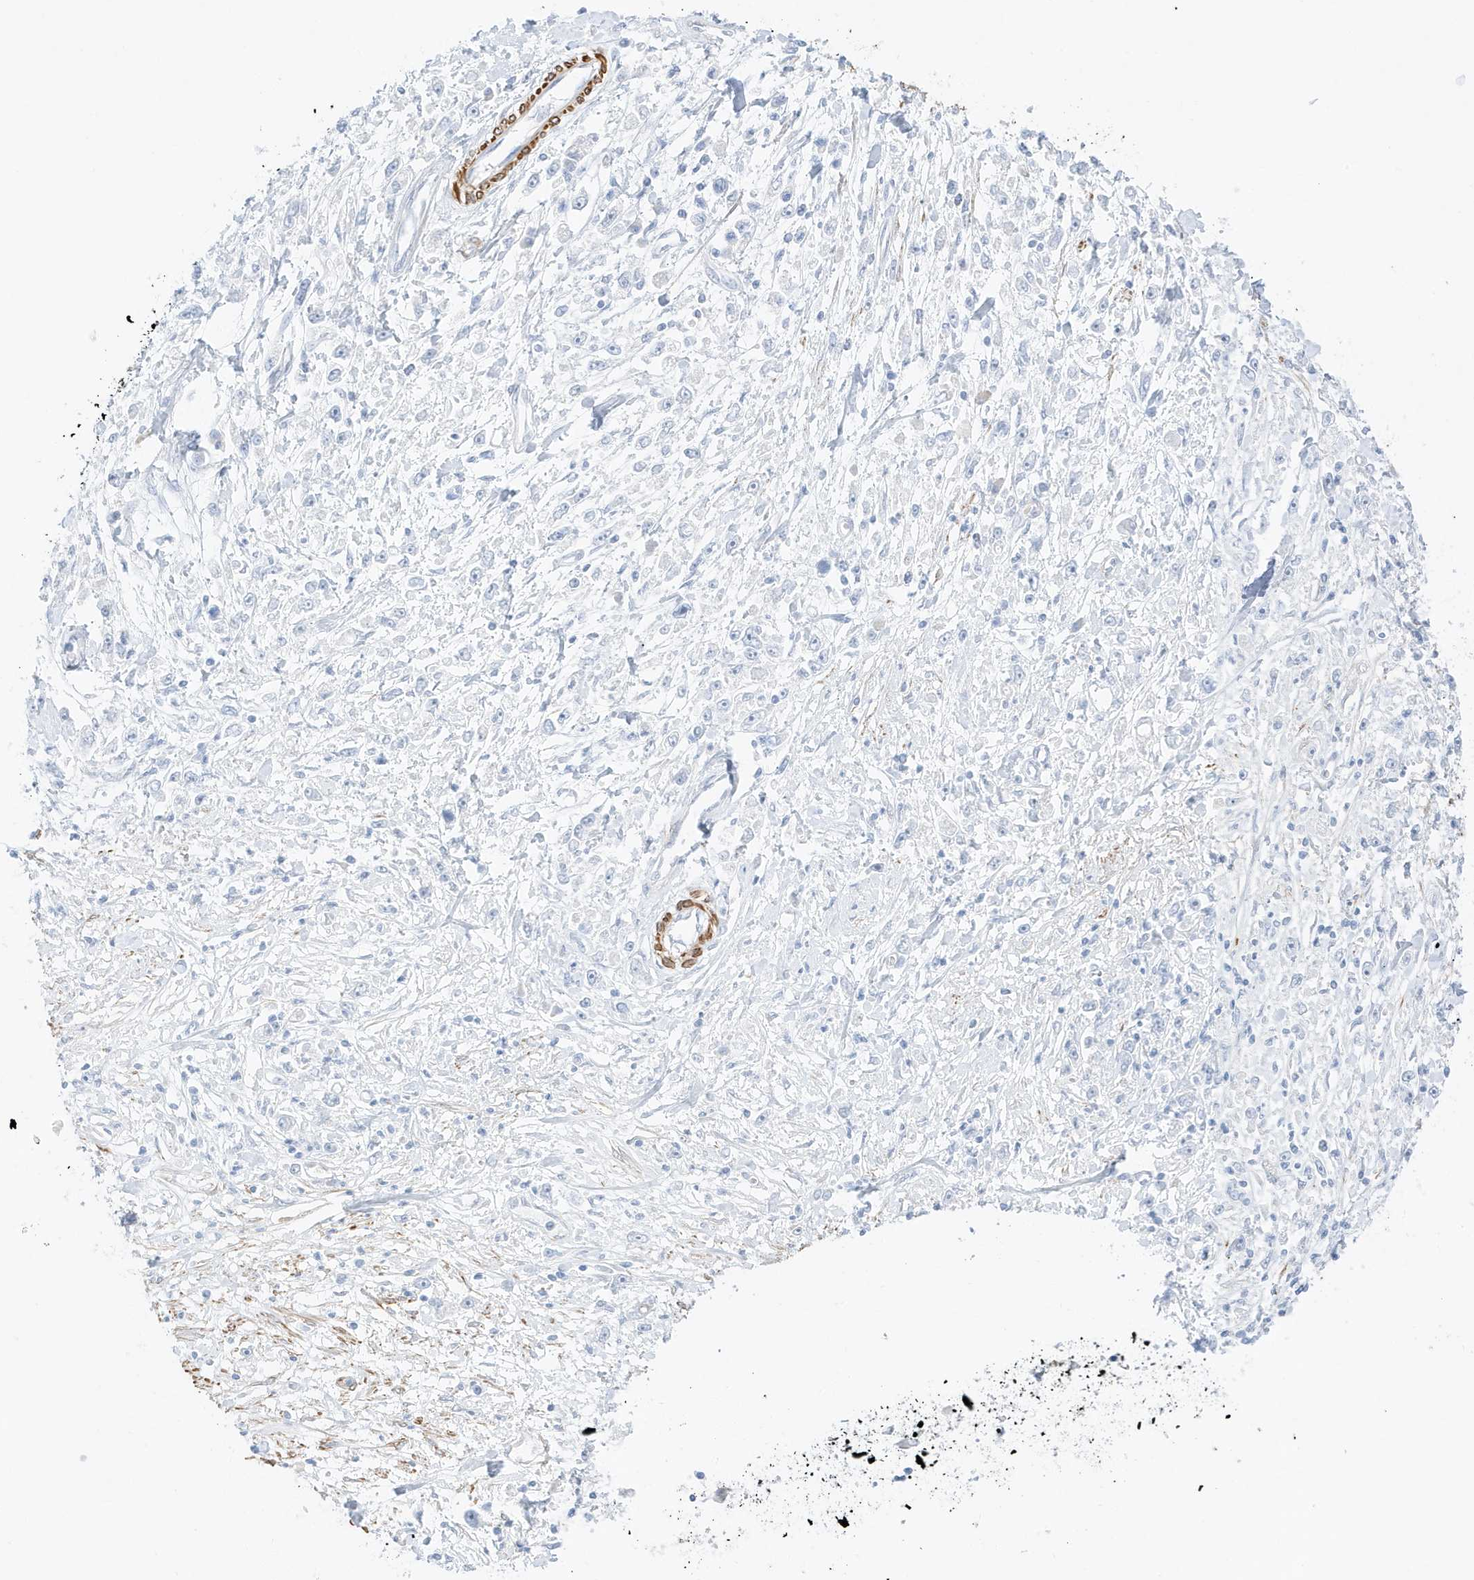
{"staining": {"intensity": "negative", "quantity": "none", "location": "none"}, "tissue": "stomach cancer", "cell_type": "Tumor cells", "image_type": "cancer", "snomed": [{"axis": "morphology", "description": "Adenocarcinoma, NOS"}, {"axis": "topography", "description": "Stomach"}], "caption": "A micrograph of stomach adenocarcinoma stained for a protein reveals no brown staining in tumor cells.", "gene": "SLC22A13", "patient": {"sex": "female", "age": 59}}